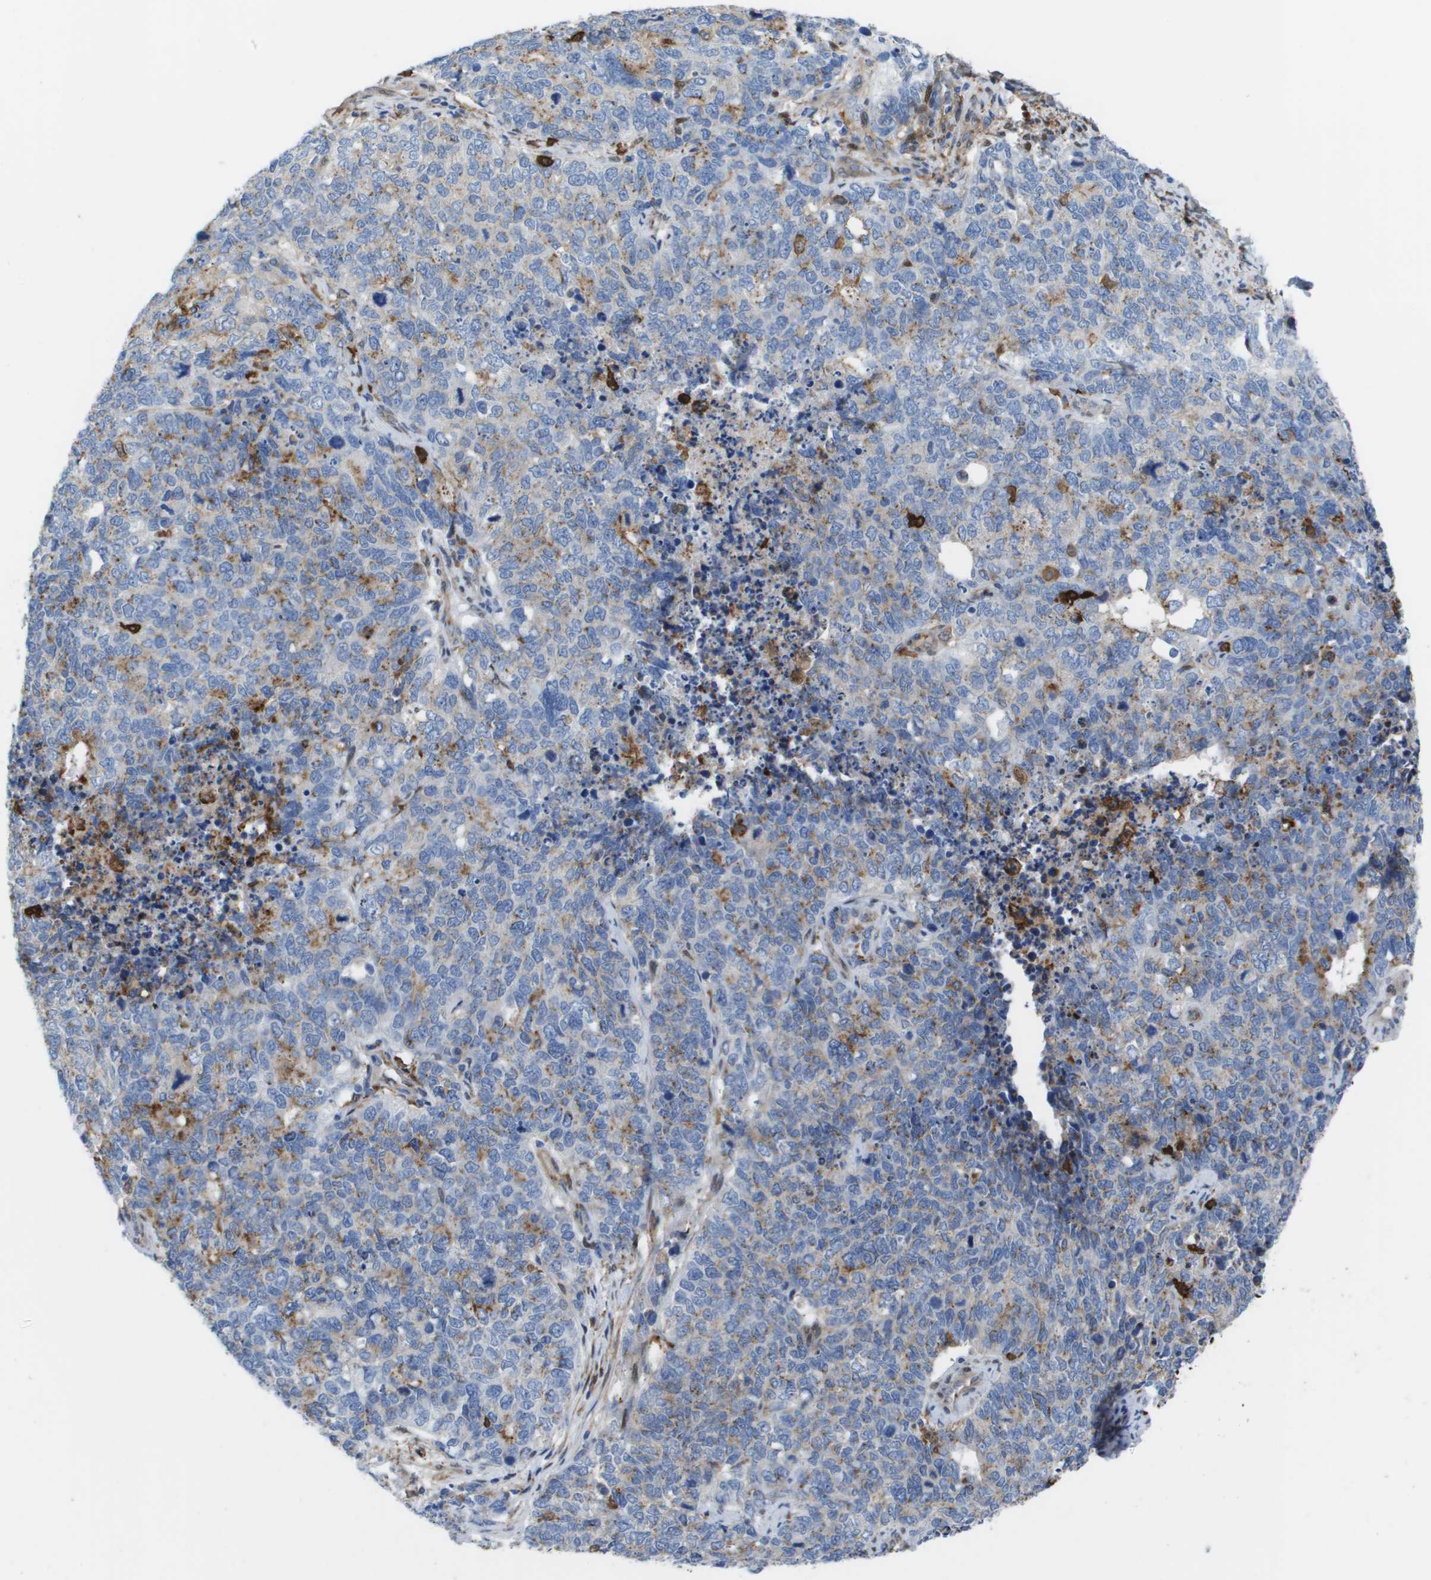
{"staining": {"intensity": "moderate", "quantity": "<25%", "location": "cytoplasmic/membranous"}, "tissue": "cervical cancer", "cell_type": "Tumor cells", "image_type": "cancer", "snomed": [{"axis": "morphology", "description": "Squamous cell carcinoma, NOS"}, {"axis": "topography", "description": "Cervix"}], "caption": "The photomicrograph shows immunohistochemical staining of cervical cancer. There is moderate cytoplasmic/membranous expression is seen in about <25% of tumor cells.", "gene": "SLC37A2", "patient": {"sex": "female", "age": 63}}